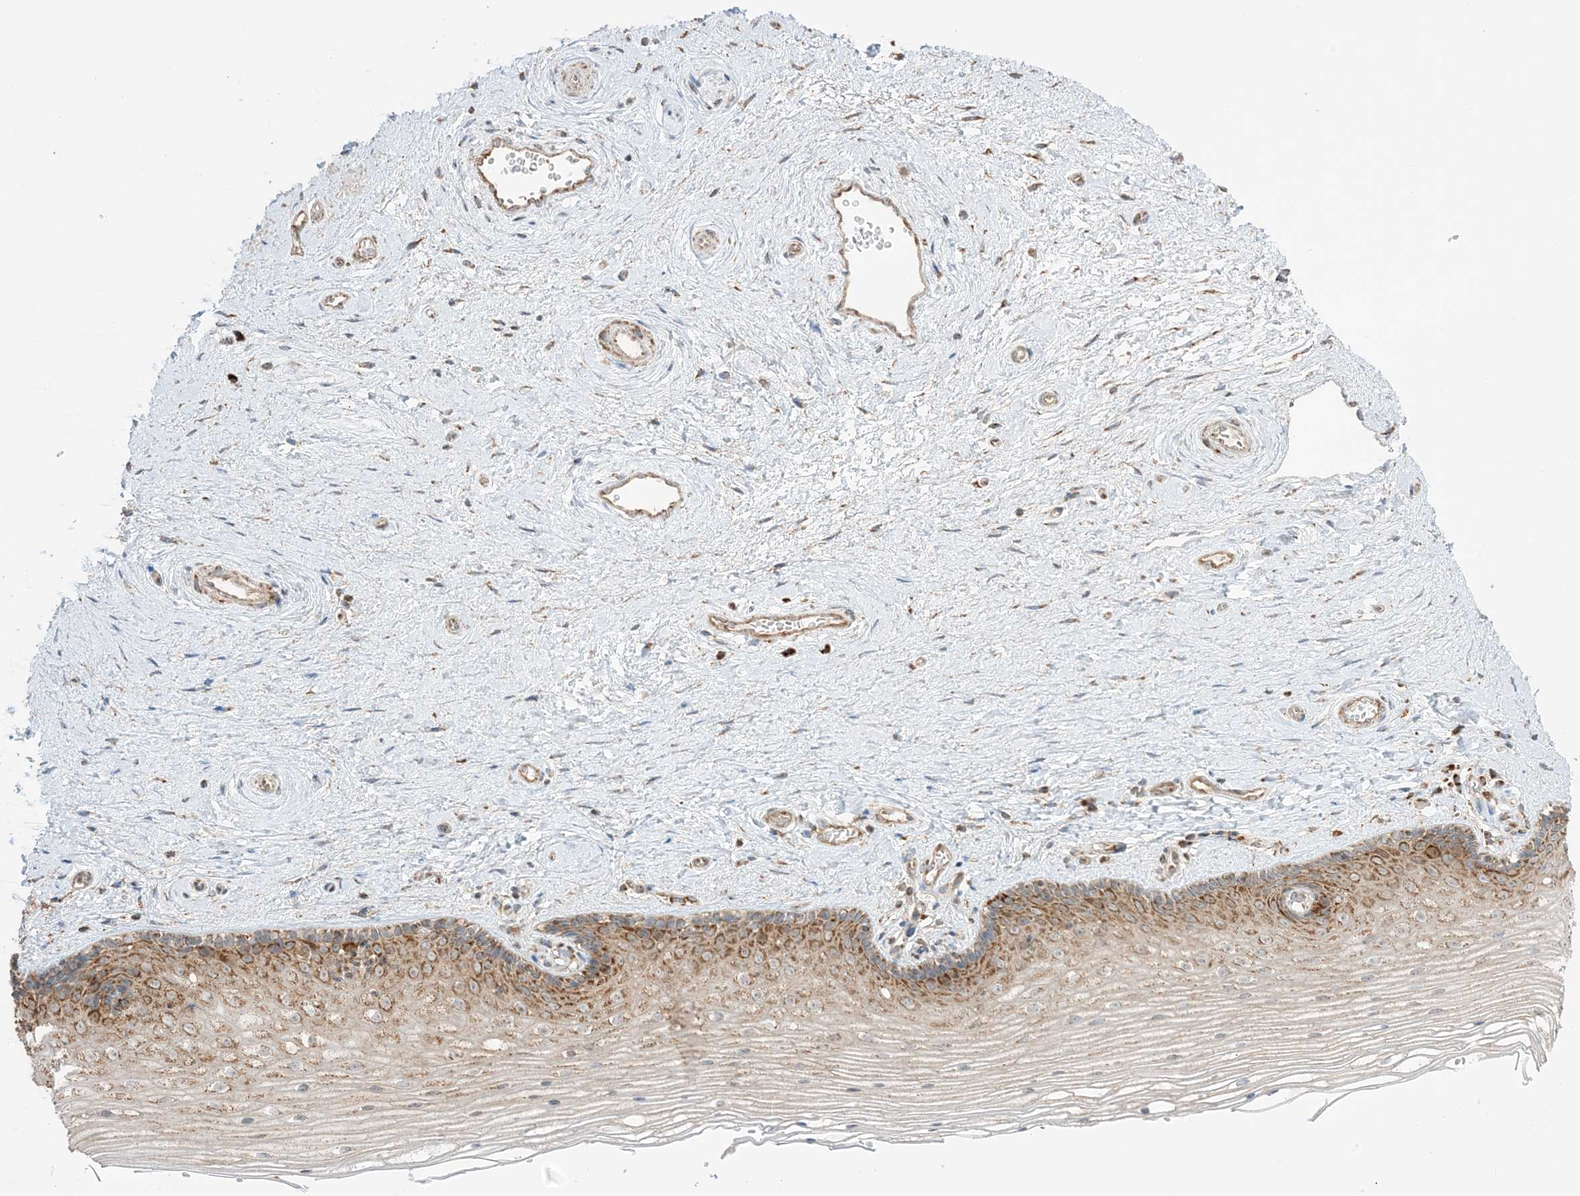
{"staining": {"intensity": "moderate", "quantity": "25%-75%", "location": "cytoplasmic/membranous"}, "tissue": "vagina", "cell_type": "Squamous epithelial cells", "image_type": "normal", "snomed": [{"axis": "morphology", "description": "Normal tissue, NOS"}, {"axis": "topography", "description": "Vagina"}], "caption": "Vagina stained for a protein demonstrates moderate cytoplasmic/membranous positivity in squamous epithelial cells. The staining is performed using DAB (3,3'-diaminobenzidine) brown chromogen to label protein expression. The nuclei are counter-stained blue using hematoxylin.", "gene": "N4BP3", "patient": {"sex": "female", "age": 46}}